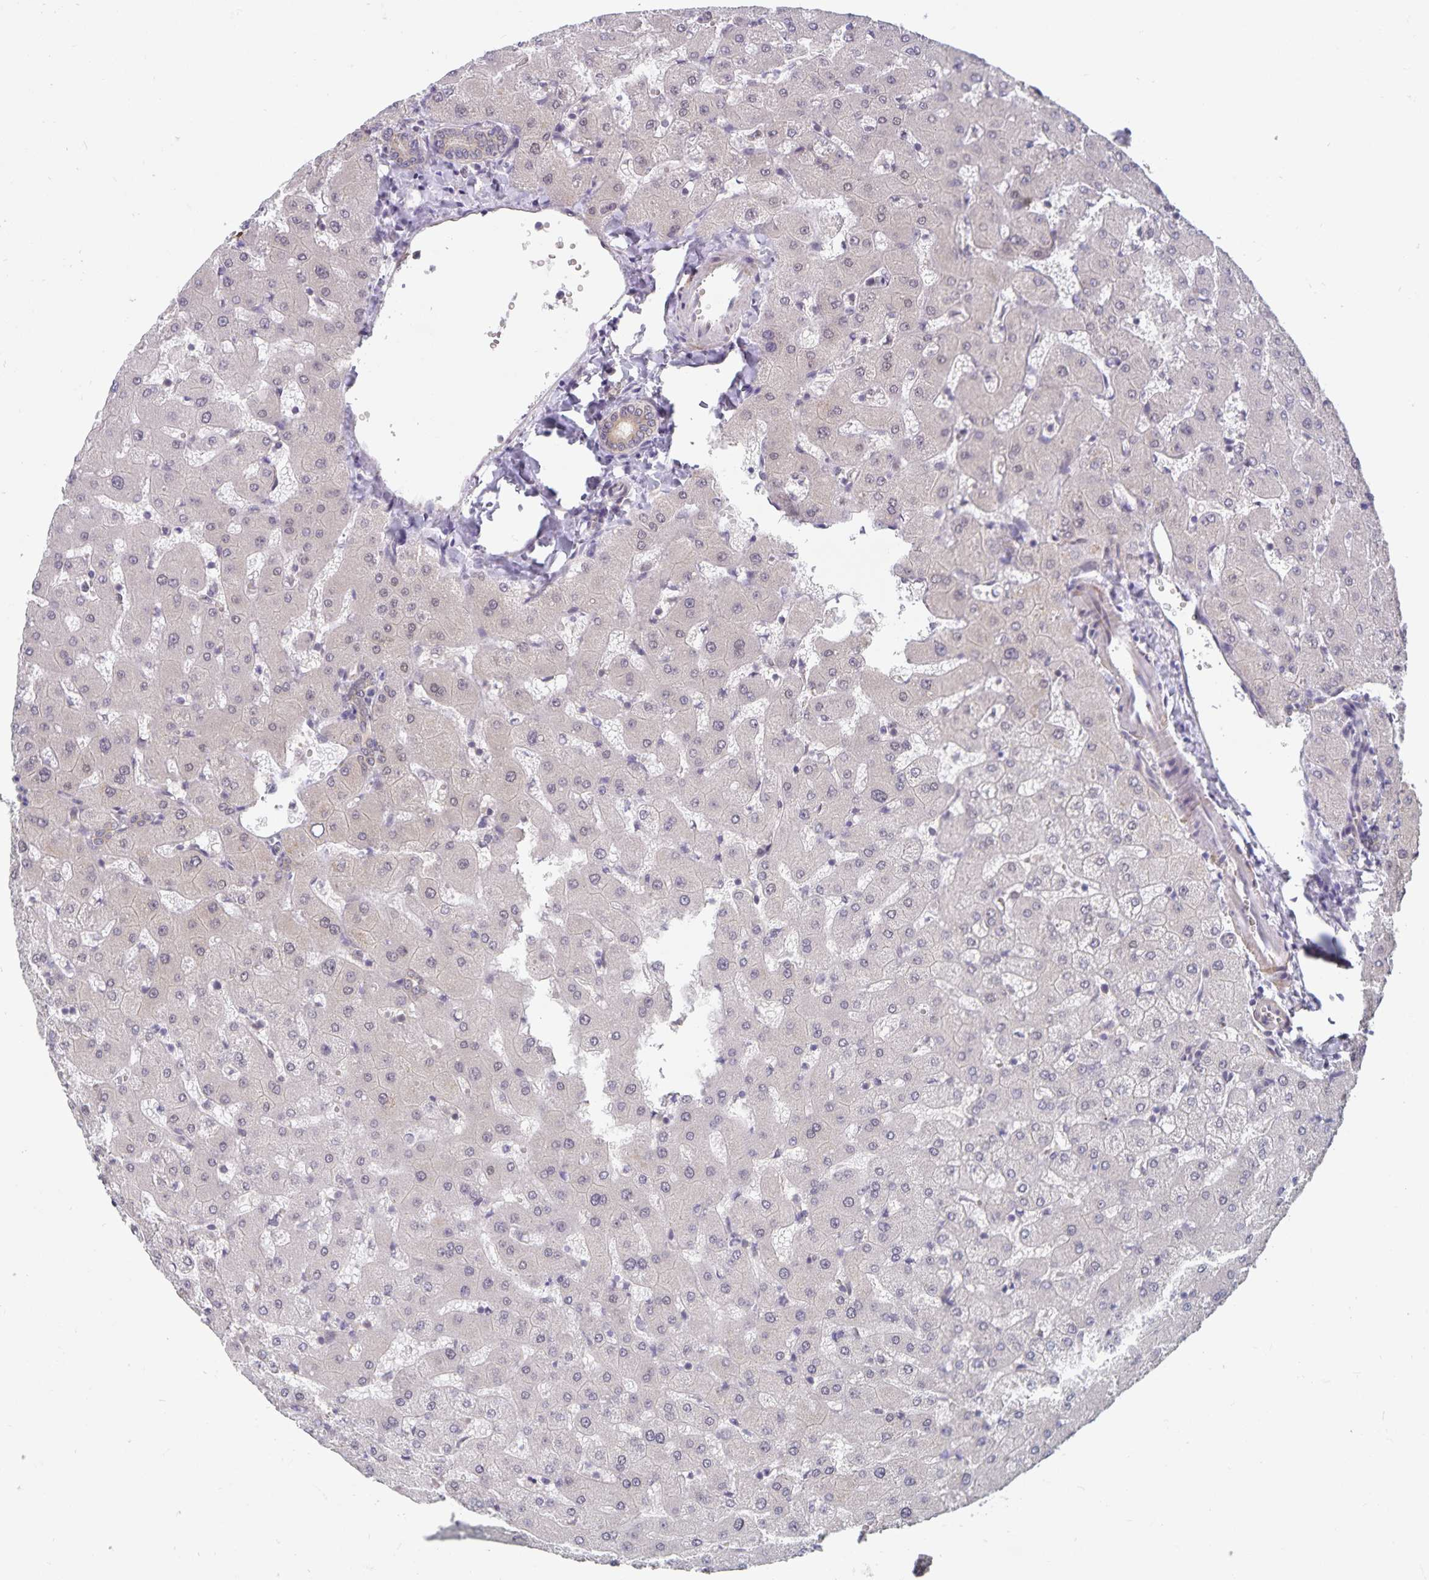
{"staining": {"intensity": "weak", "quantity": ">75%", "location": "cytoplasmic/membranous"}, "tissue": "liver", "cell_type": "Cholangiocytes", "image_type": "normal", "snomed": [{"axis": "morphology", "description": "Normal tissue, NOS"}, {"axis": "topography", "description": "Liver"}], "caption": "This is a histology image of immunohistochemistry staining of unremarkable liver, which shows weak expression in the cytoplasmic/membranous of cholangiocytes.", "gene": "BAG6", "patient": {"sex": "female", "age": 63}}